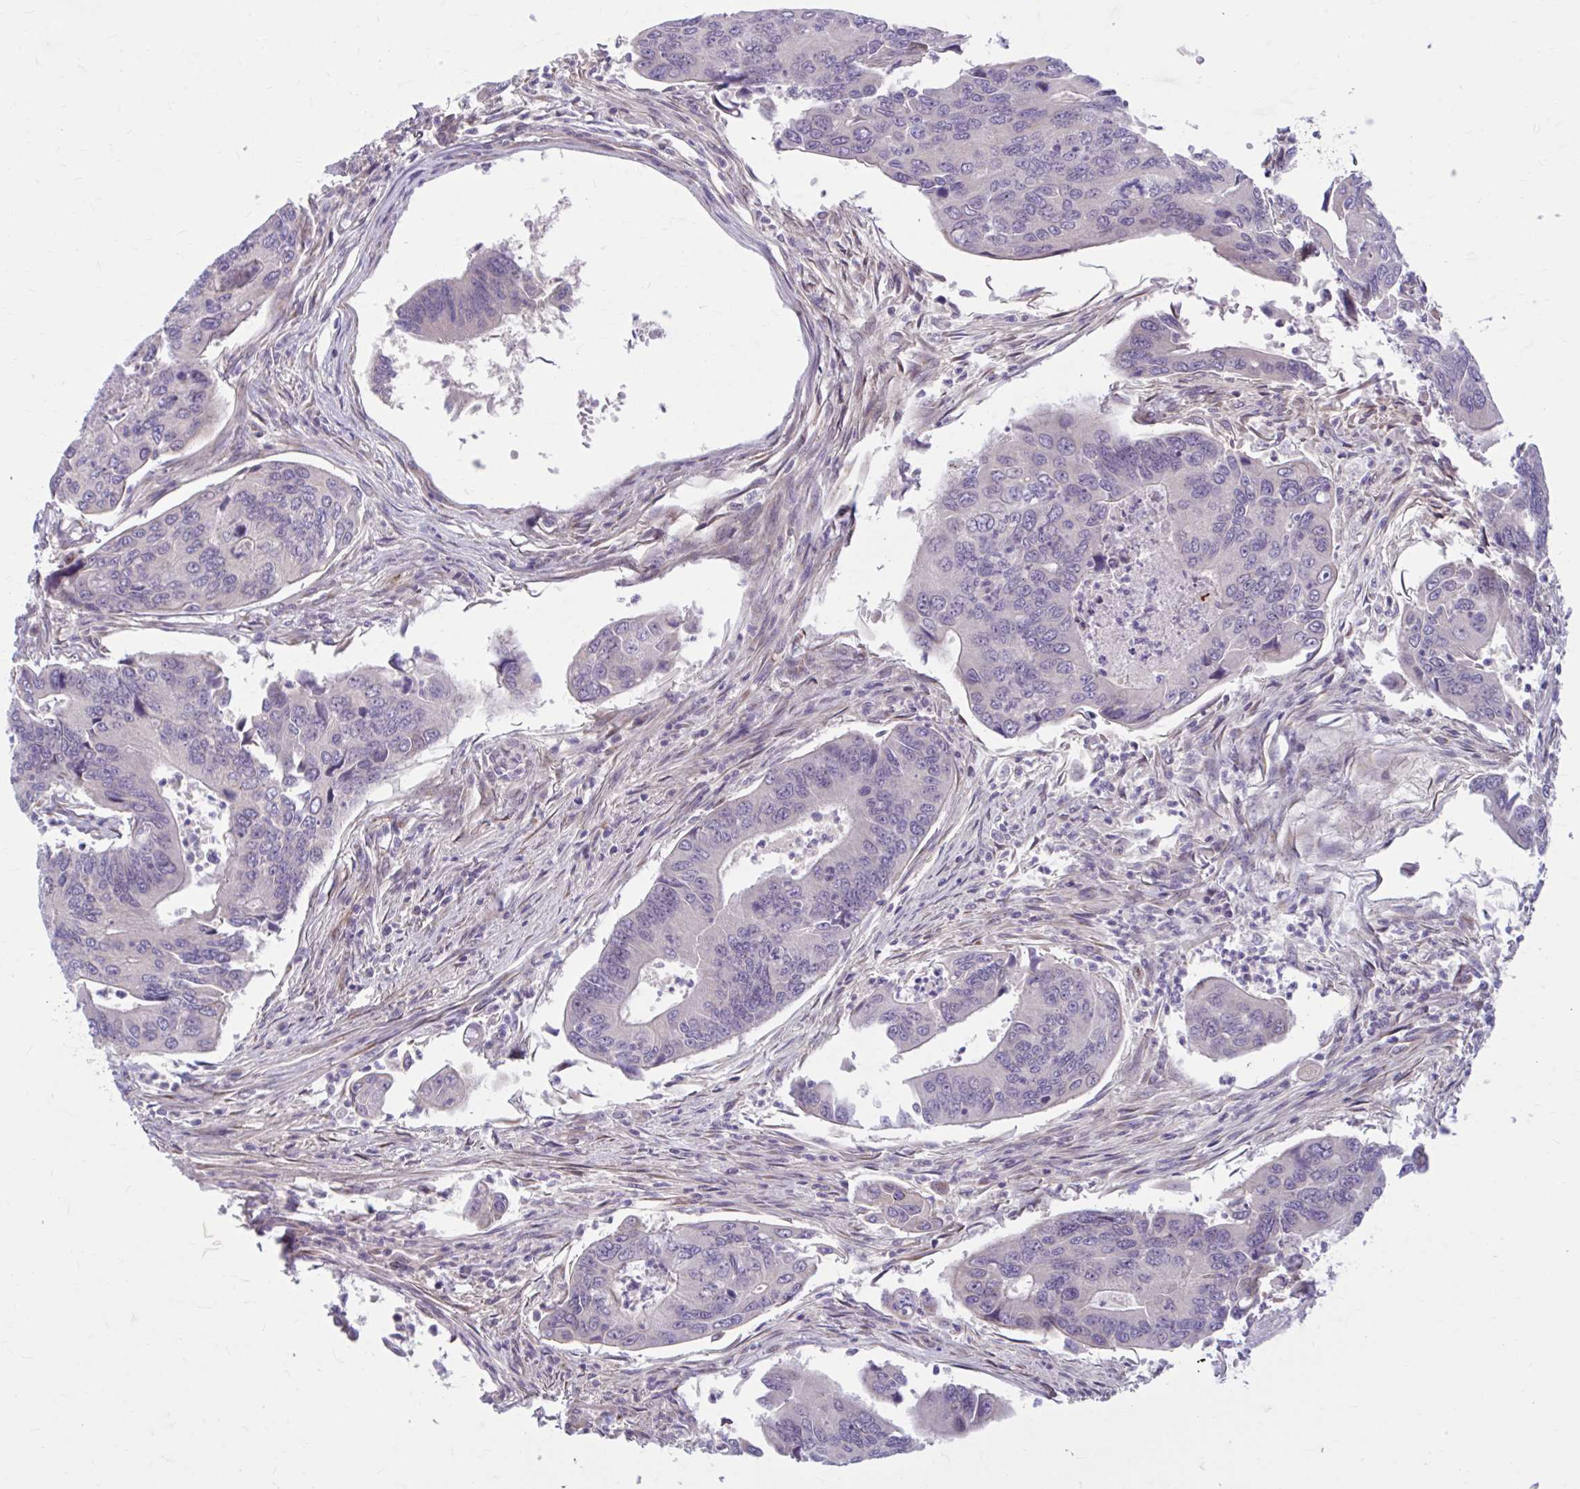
{"staining": {"intensity": "negative", "quantity": "none", "location": "none"}, "tissue": "colorectal cancer", "cell_type": "Tumor cells", "image_type": "cancer", "snomed": [{"axis": "morphology", "description": "Adenocarcinoma, NOS"}, {"axis": "topography", "description": "Colon"}], "caption": "Immunohistochemistry (IHC) histopathology image of colorectal cancer (adenocarcinoma) stained for a protein (brown), which shows no expression in tumor cells.", "gene": "CHST3", "patient": {"sex": "female", "age": 67}}